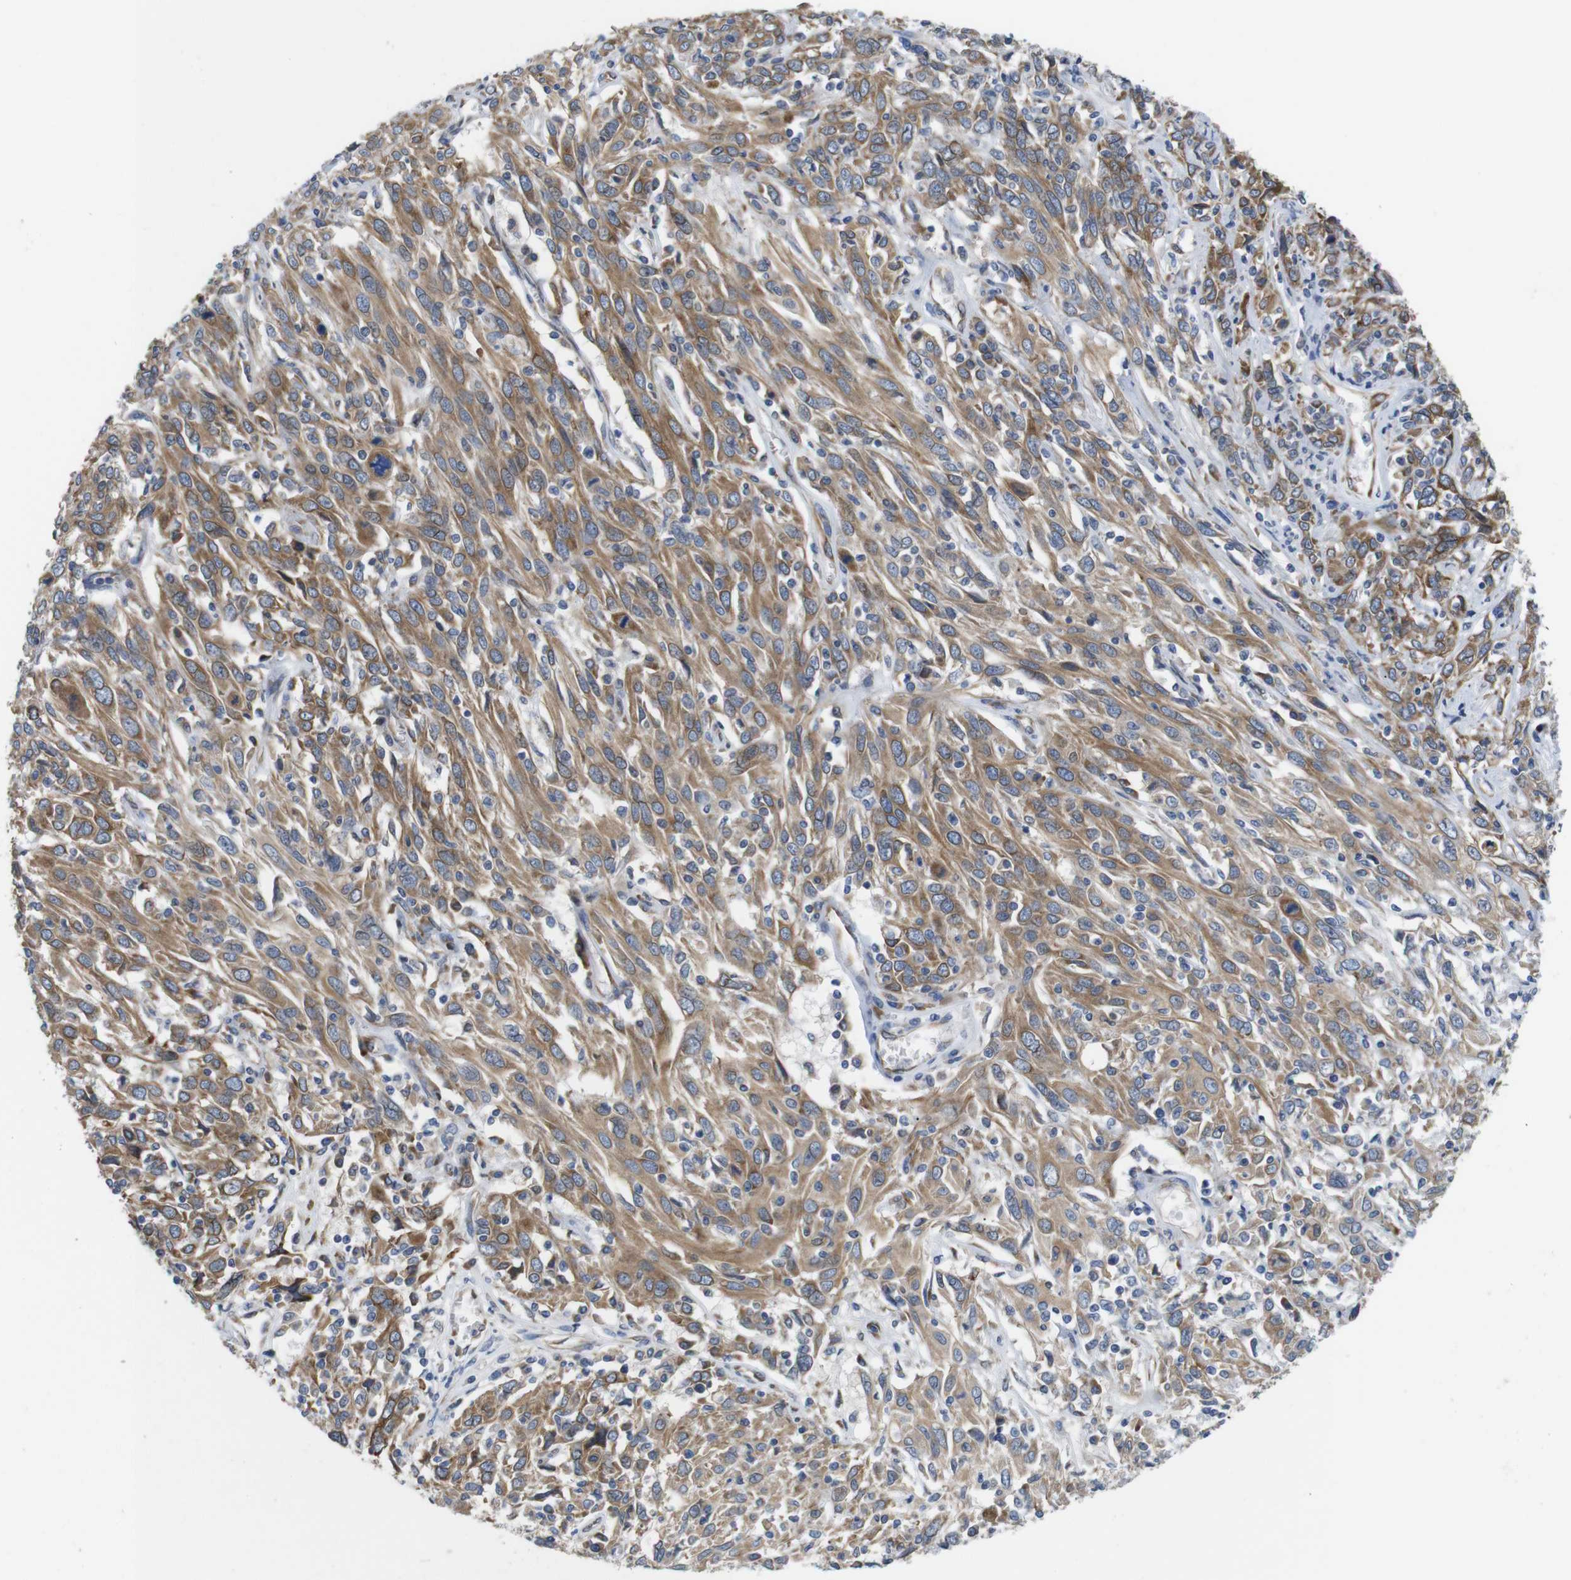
{"staining": {"intensity": "moderate", "quantity": ">75%", "location": "cytoplasmic/membranous"}, "tissue": "cervical cancer", "cell_type": "Tumor cells", "image_type": "cancer", "snomed": [{"axis": "morphology", "description": "Squamous cell carcinoma, NOS"}, {"axis": "topography", "description": "Cervix"}], "caption": "The immunohistochemical stain highlights moderate cytoplasmic/membranous staining in tumor cells of cervical cancer tissue.", "gene": "HACD3", "patient": {"sex": "female", "age": 46}}